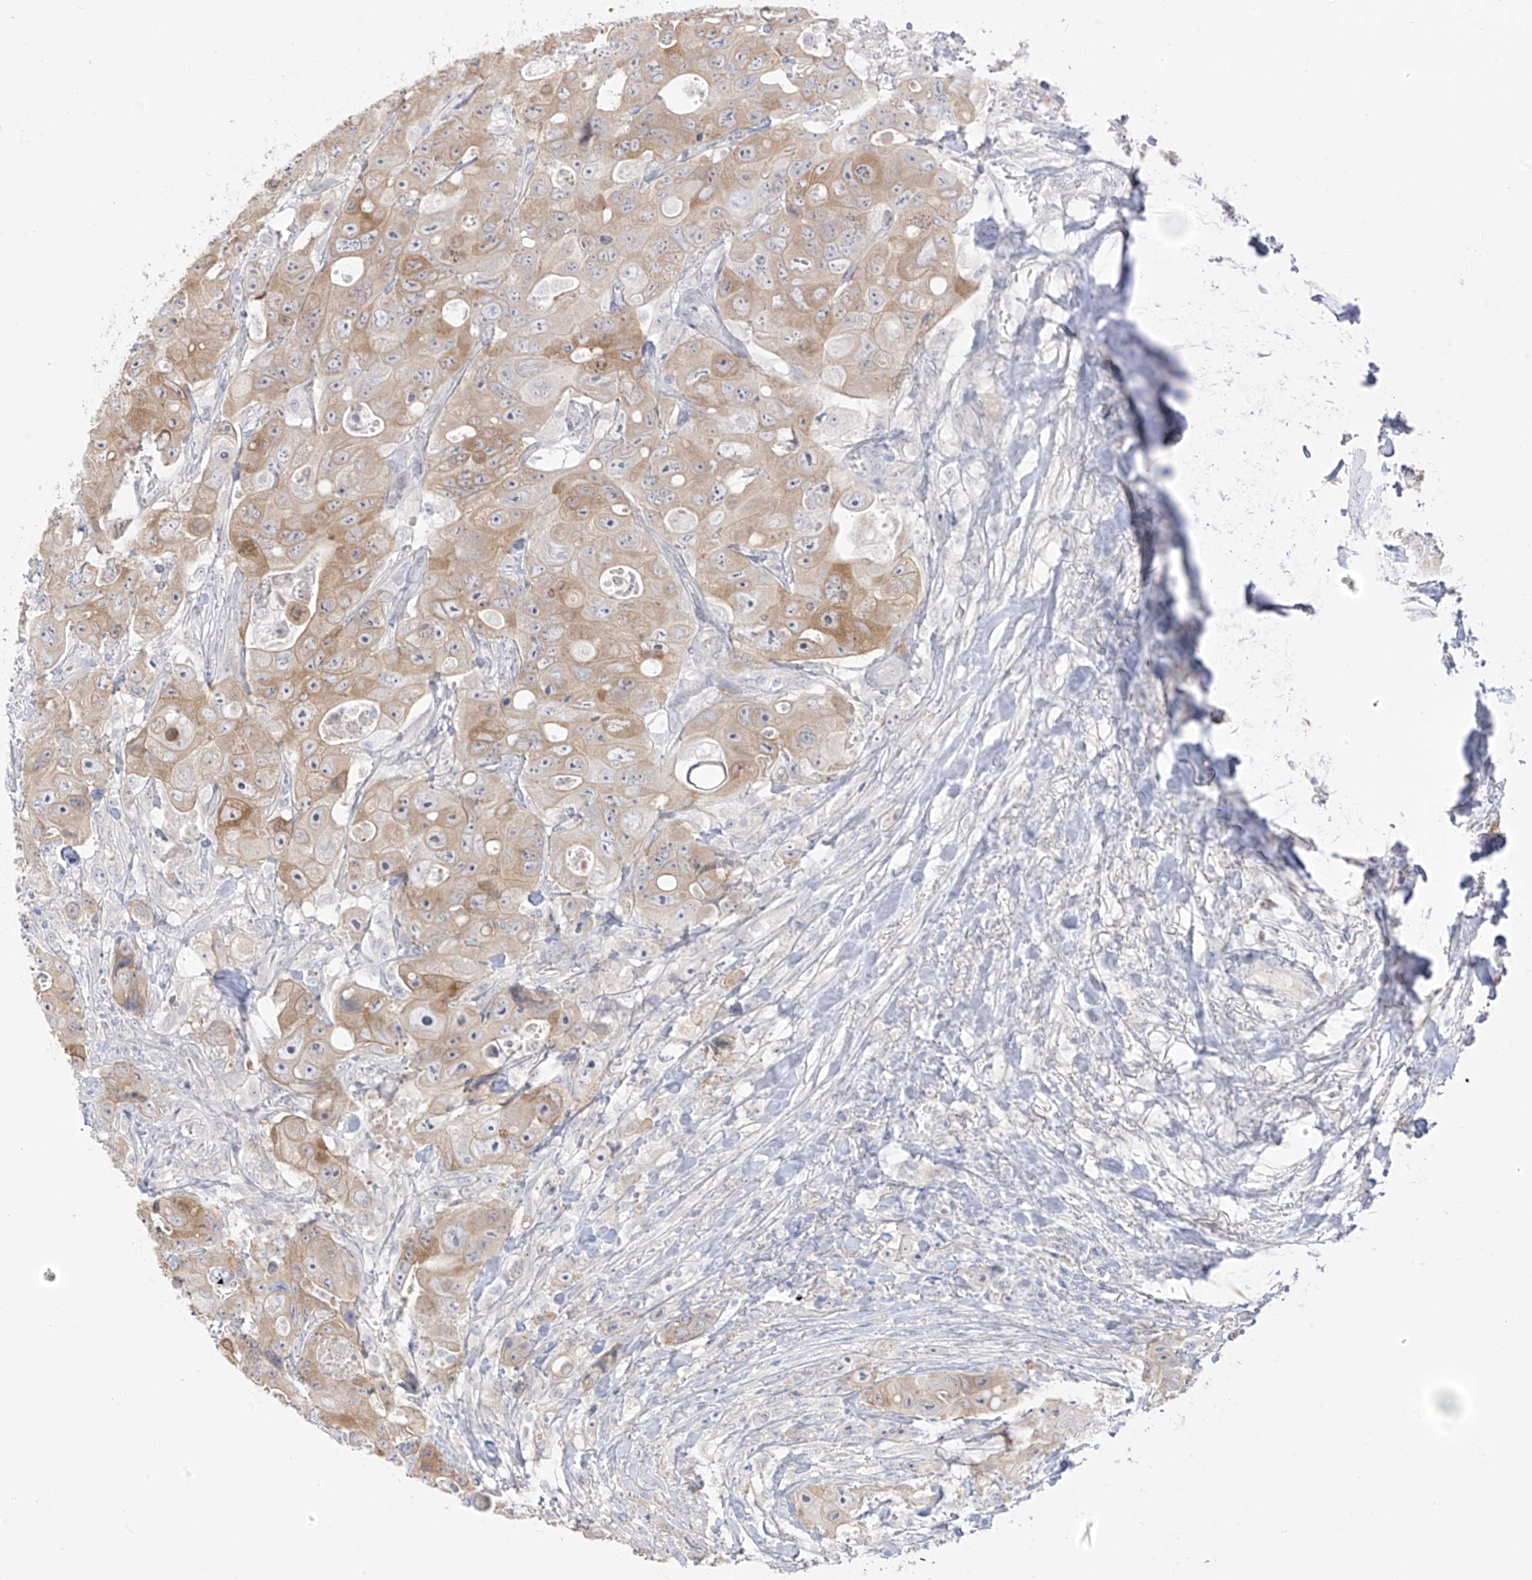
{"staining": {"intensity": "moderate", "quantity": ">75%", "location": "cytoplasmic/membranous"}, "tissue": "colorectal cancer", "cell_type": "Tumor cells", "image_type": "cancer", "snomed": [{"axis": "morphology", "description": "Adenocarcinoma, NOS"}, {"axis": "topography", "description": "Colon"}], "caption": "Colorectal adenocarcinoma tissue displays moderate cytoplasmic/membranous positivity in about >75% of tumor cells, visualized by immunohistochemistry.", "gene": "DCDC2", "patient": {"sex": "female", "age": 46}}